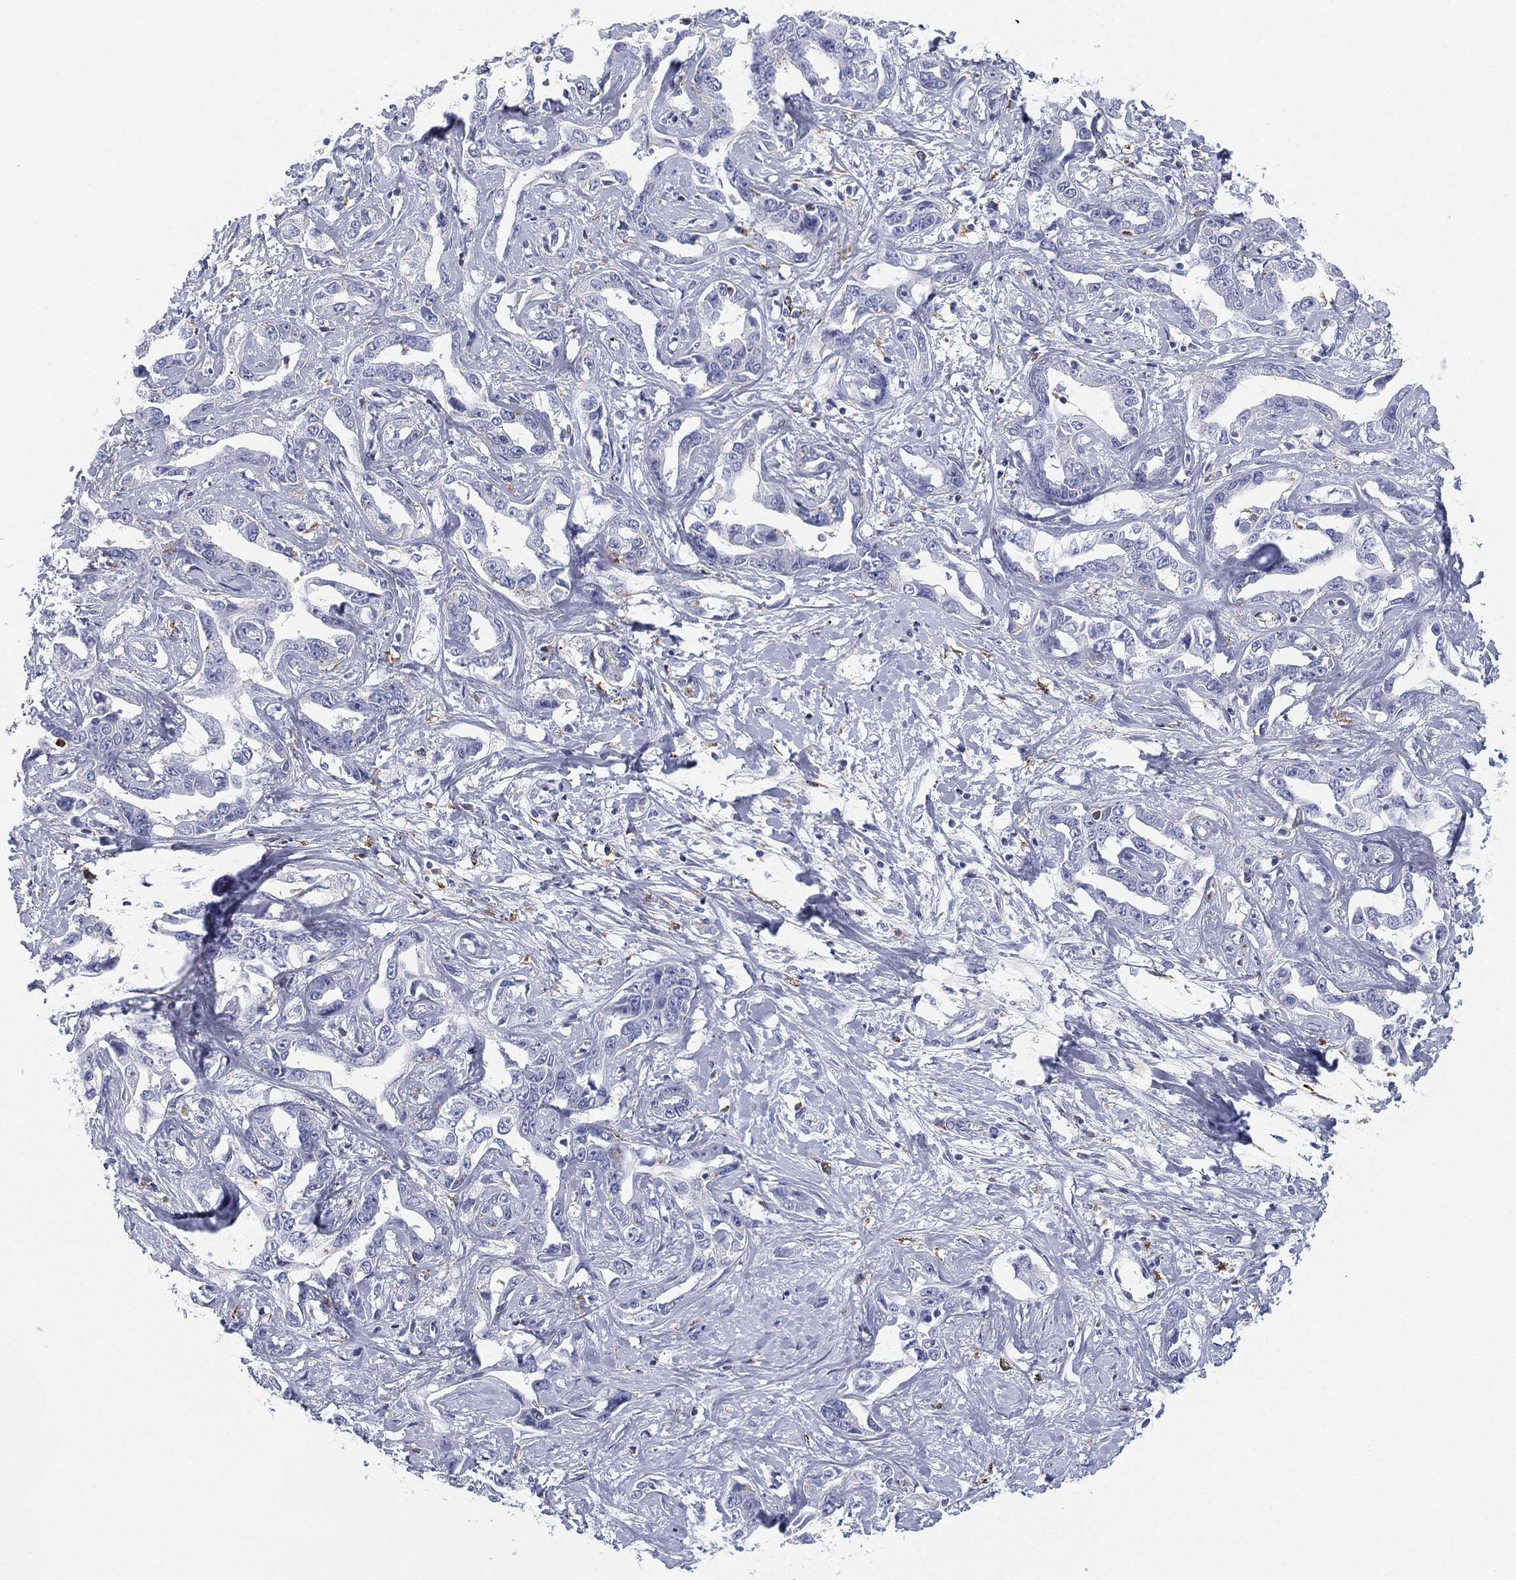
{"staining": {"intensity": "negative", "quantity": "none", "location": "none"}, "tissue": "liver cancer", "cell_type": "Tumor cells", "image_type": "cancer", "snomed": [{"axis": "morphology", "description": "Cholangiocarcinoma"}, {"axis": "topography", "description": "Liver"}], "caption": "Photomicrograph shows no significant protein expression in tumor cells of liver cancer.", "gene": "NPC2", "patient": {"sex": "male", "age": 59}}